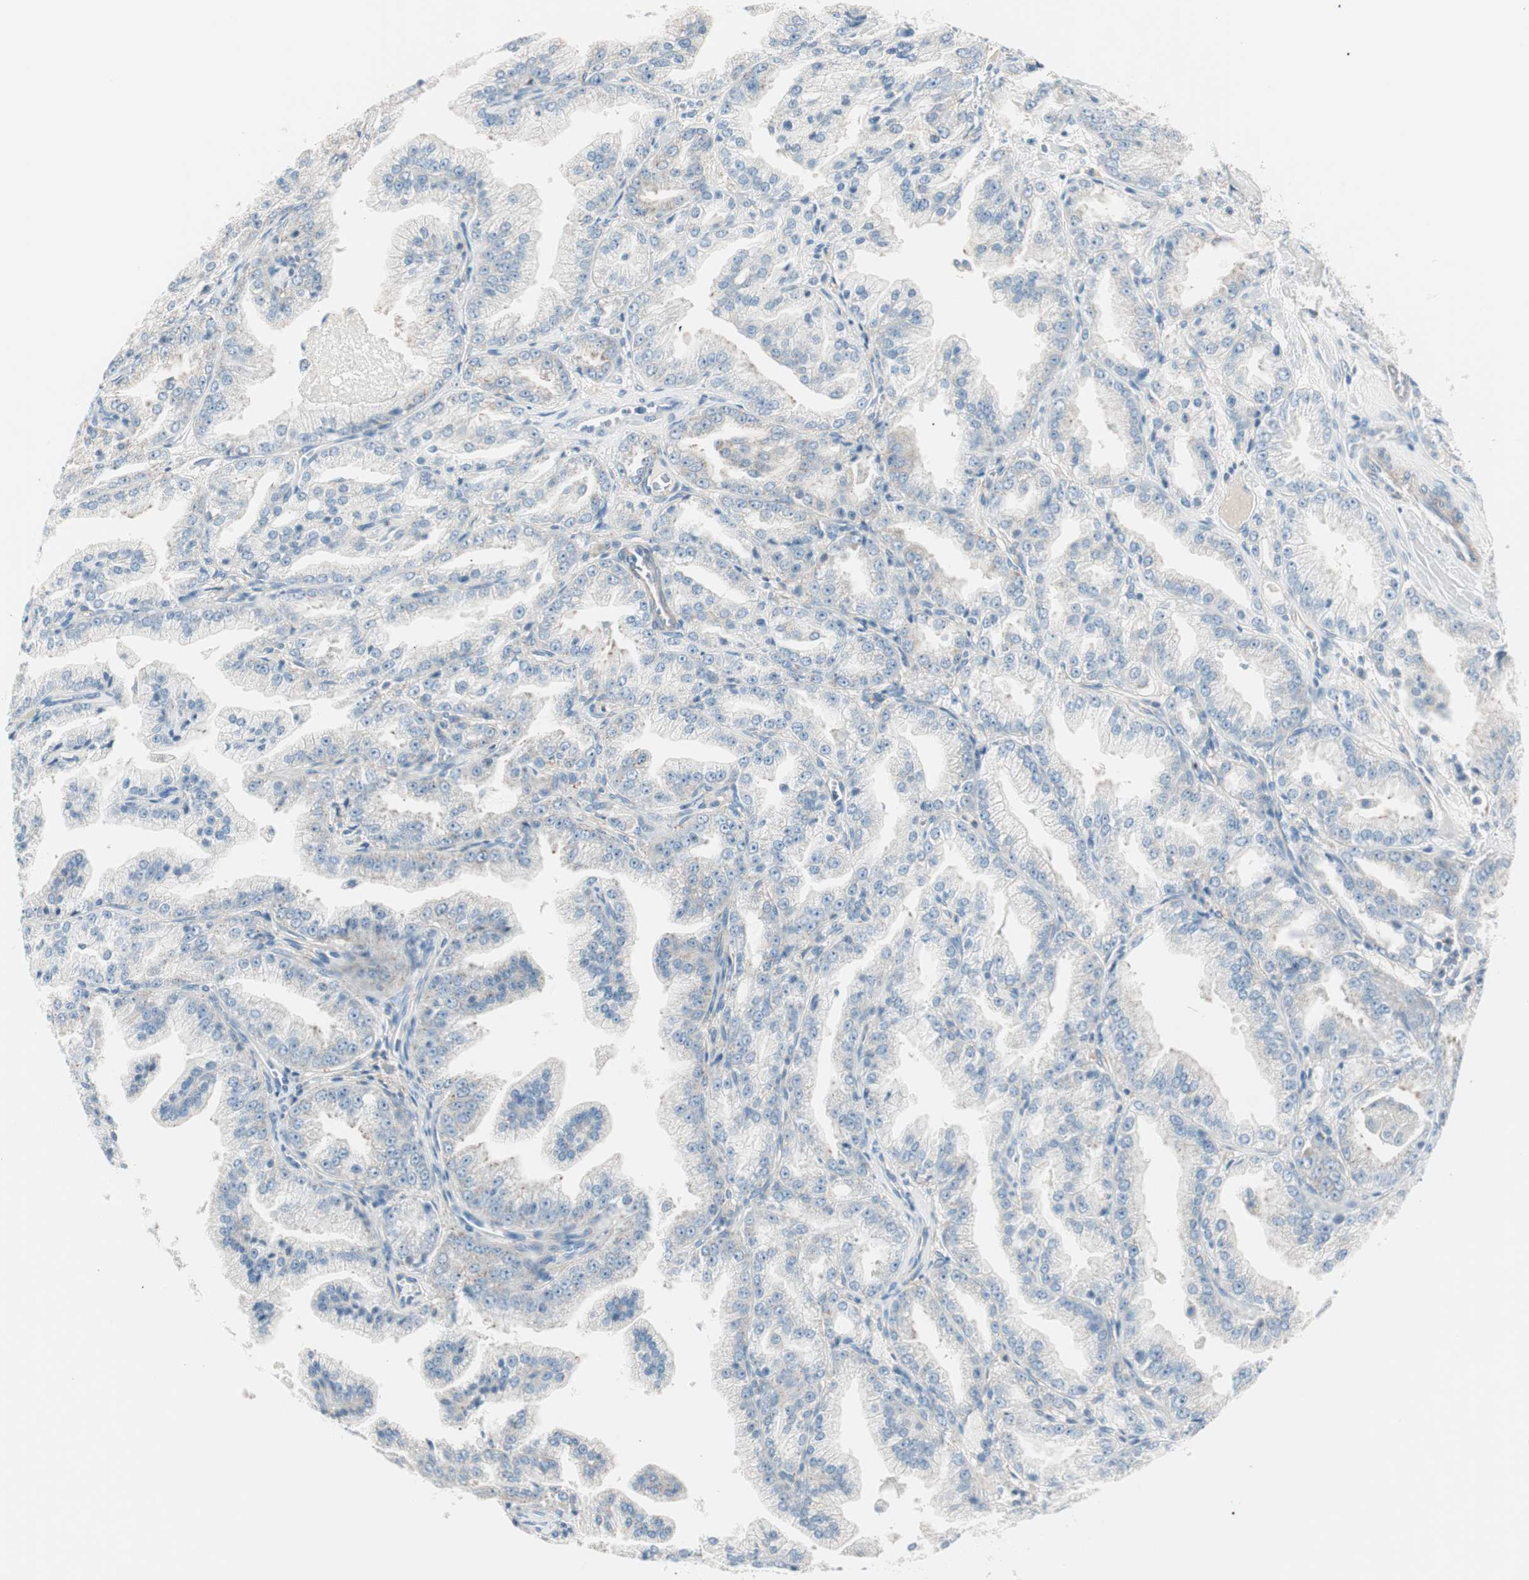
{"staining": {"intensity": "weak", "quantity": "<25%", "location": "cytoplasmic/membranous"}, "tissue": "prostate cancer", "cell_type": "Tumor cells", "image_type": "cancer", "snomed": [{"axis": "morphology", "description": "Adenocarcinoma, High grade"}, {"axis": "topography", "description": "Prostate"}], "caption": "This is an immunohistochemistry photomicrograph of human prostate cancer (adenocarcinoma (high-grade)). There is no expression in tumor cells.", "gene": "RAD54B", "patient": {"sex": "male", "age": 61}}